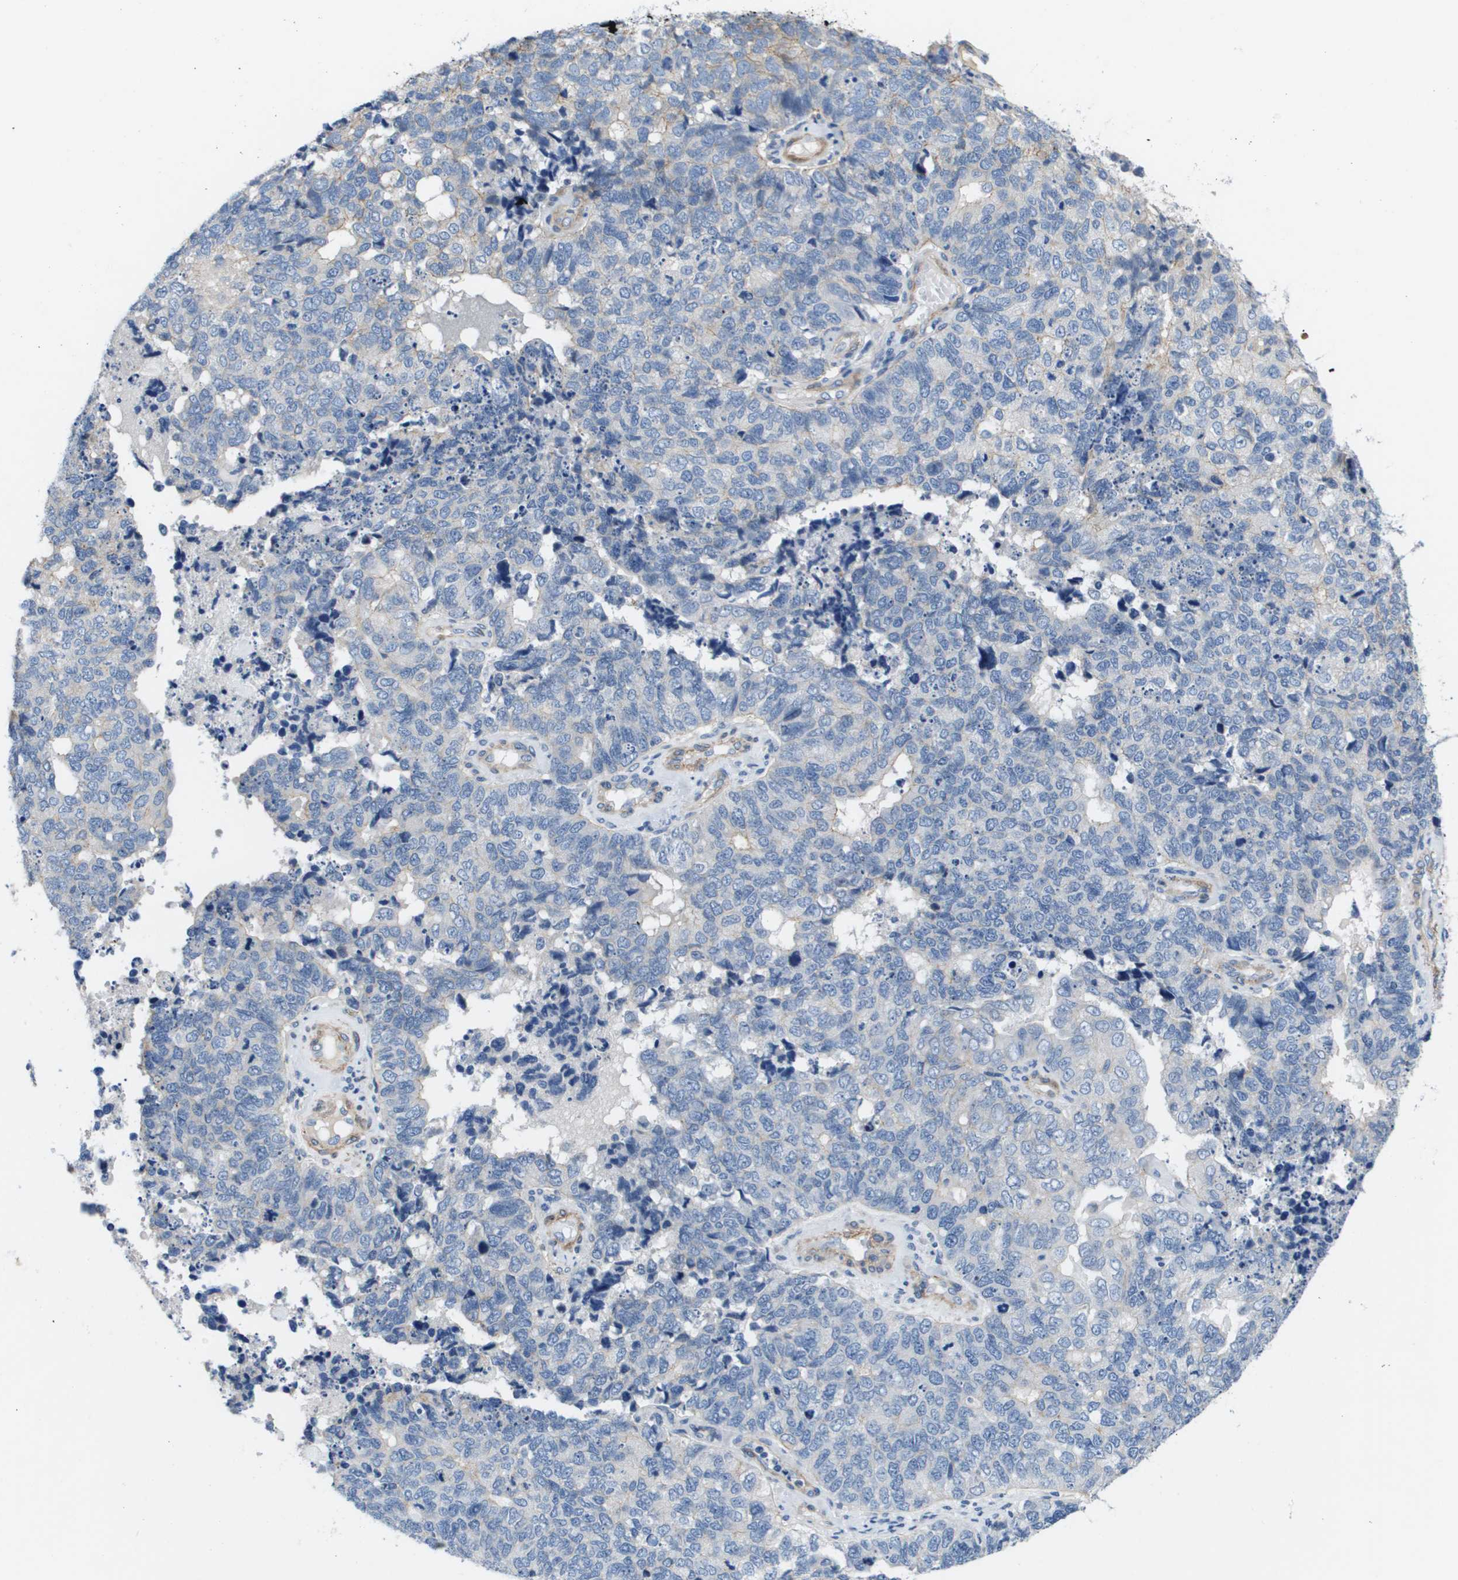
{"staining": {"intensity": "negative", "quantity": "none", "location": "none"}, "tissue": "cervical cancer", "cell_type": "Tumor cells", "image_type": "cancer", "snomed": [{"axis": "morphology", "description": "Squamous cell carcinoma, NOS"}, {"axis": "topography", "description": "Cervix"}], "caption": "Immunohistochemical staining of human cervical cancer displays no significant staining in tumor cells.", "gene": "LPP", "patient": {"sex": "female", "age": 63}}